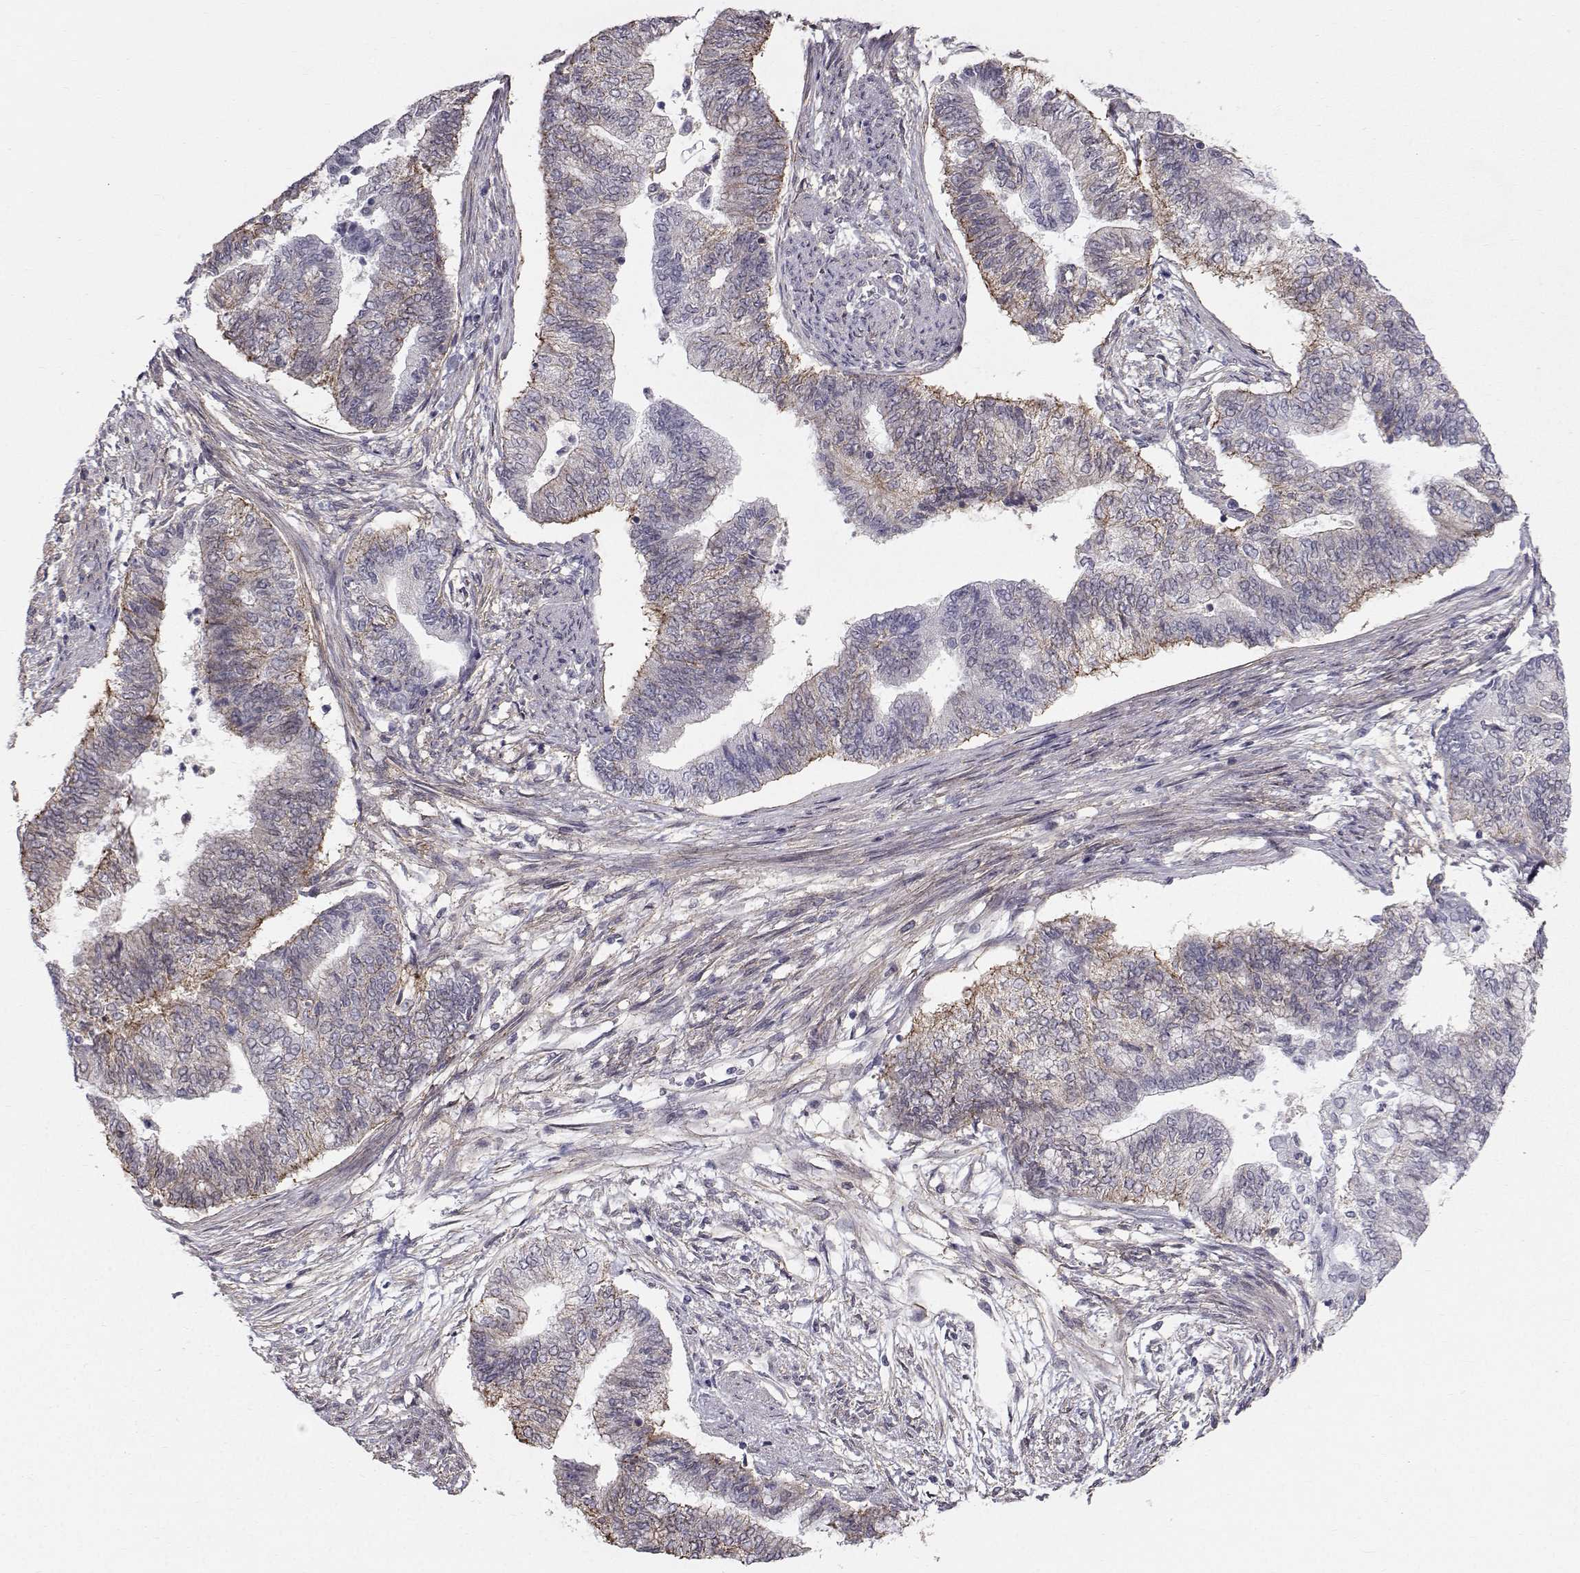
{"staining": {"intensity": "moderate", "quantity": "<25%", "location": "cytoplasmic/membranous"}, "tissue": "endometrial cancer", "cell_type": "Tumor cells", "image_type": "cancer", "snomed": [{"axis": "morphology", "description": "Adenocarcinoma, NOS"}, {"axis": "topography", "description": "Endometrium"}], "caption": "This is a photomicrograph of immunohistochemistry (IHC) staining of endometrial cancer (adenocarcinoma), which shows moderate staining in the cytoplasmic/membranous of tumor cells.", "gene": "SPDYE4", "patient": {"sex": "female", "age": 65}}